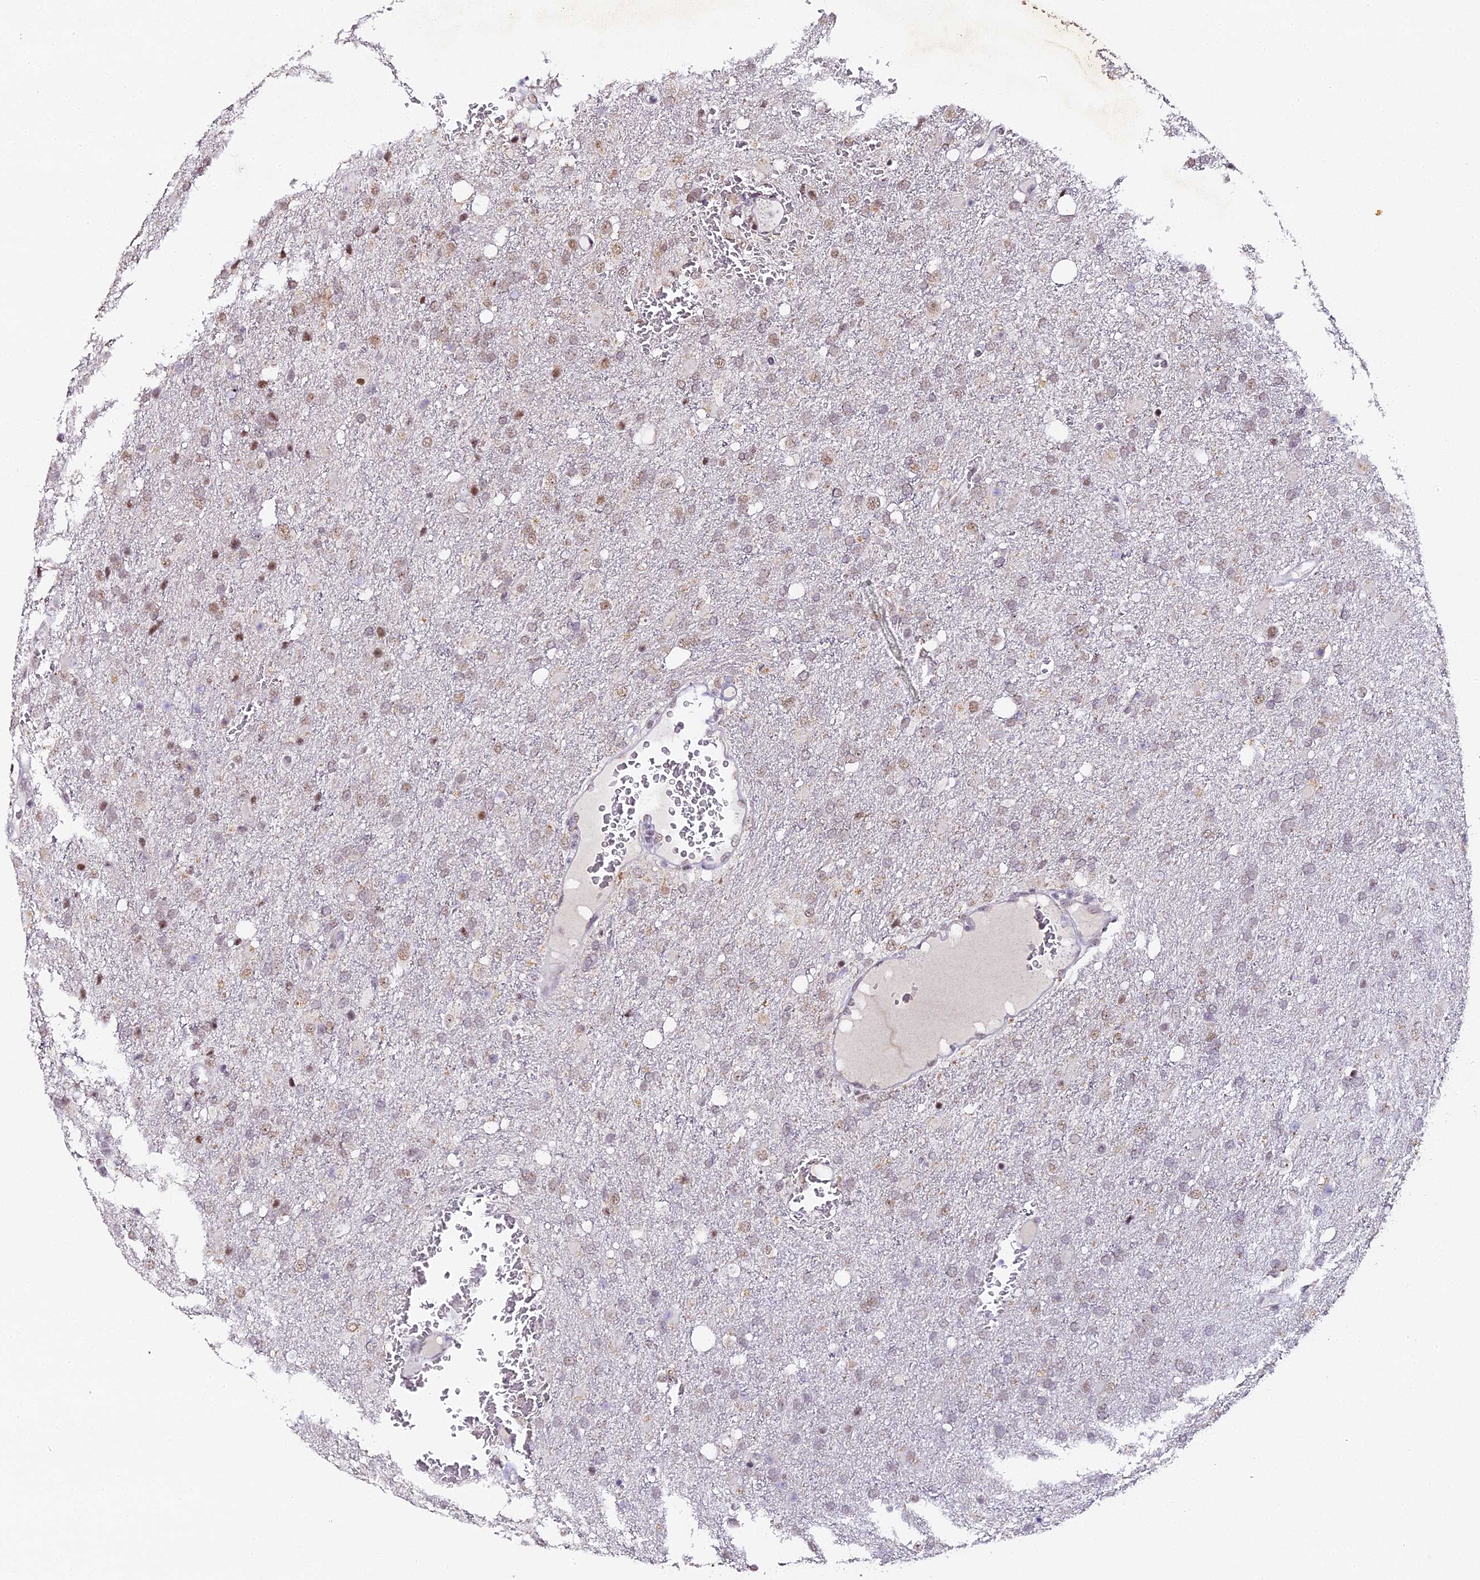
{"staining": {"intensity": "moderate", "quantity": "<25%", "location": "nuclear"}, "tissue": "glioma", "cell_type": "Tumor cells", "image_type": "cancer", "snomed": [{"axis": "morphology", "description": "Glioma, malignant, High grade"}, {"axis": "topography", "description": "Brain"}], "caption": "IHC (DAB (3,3'-diaminobenzidine)) staining of human malignant high-grade glioma reveals moderate nuclear protein expression in approximately <25% of tumor cells.", "gene": "NCBP1", "patient": {"sex": "female", "age": 74}}